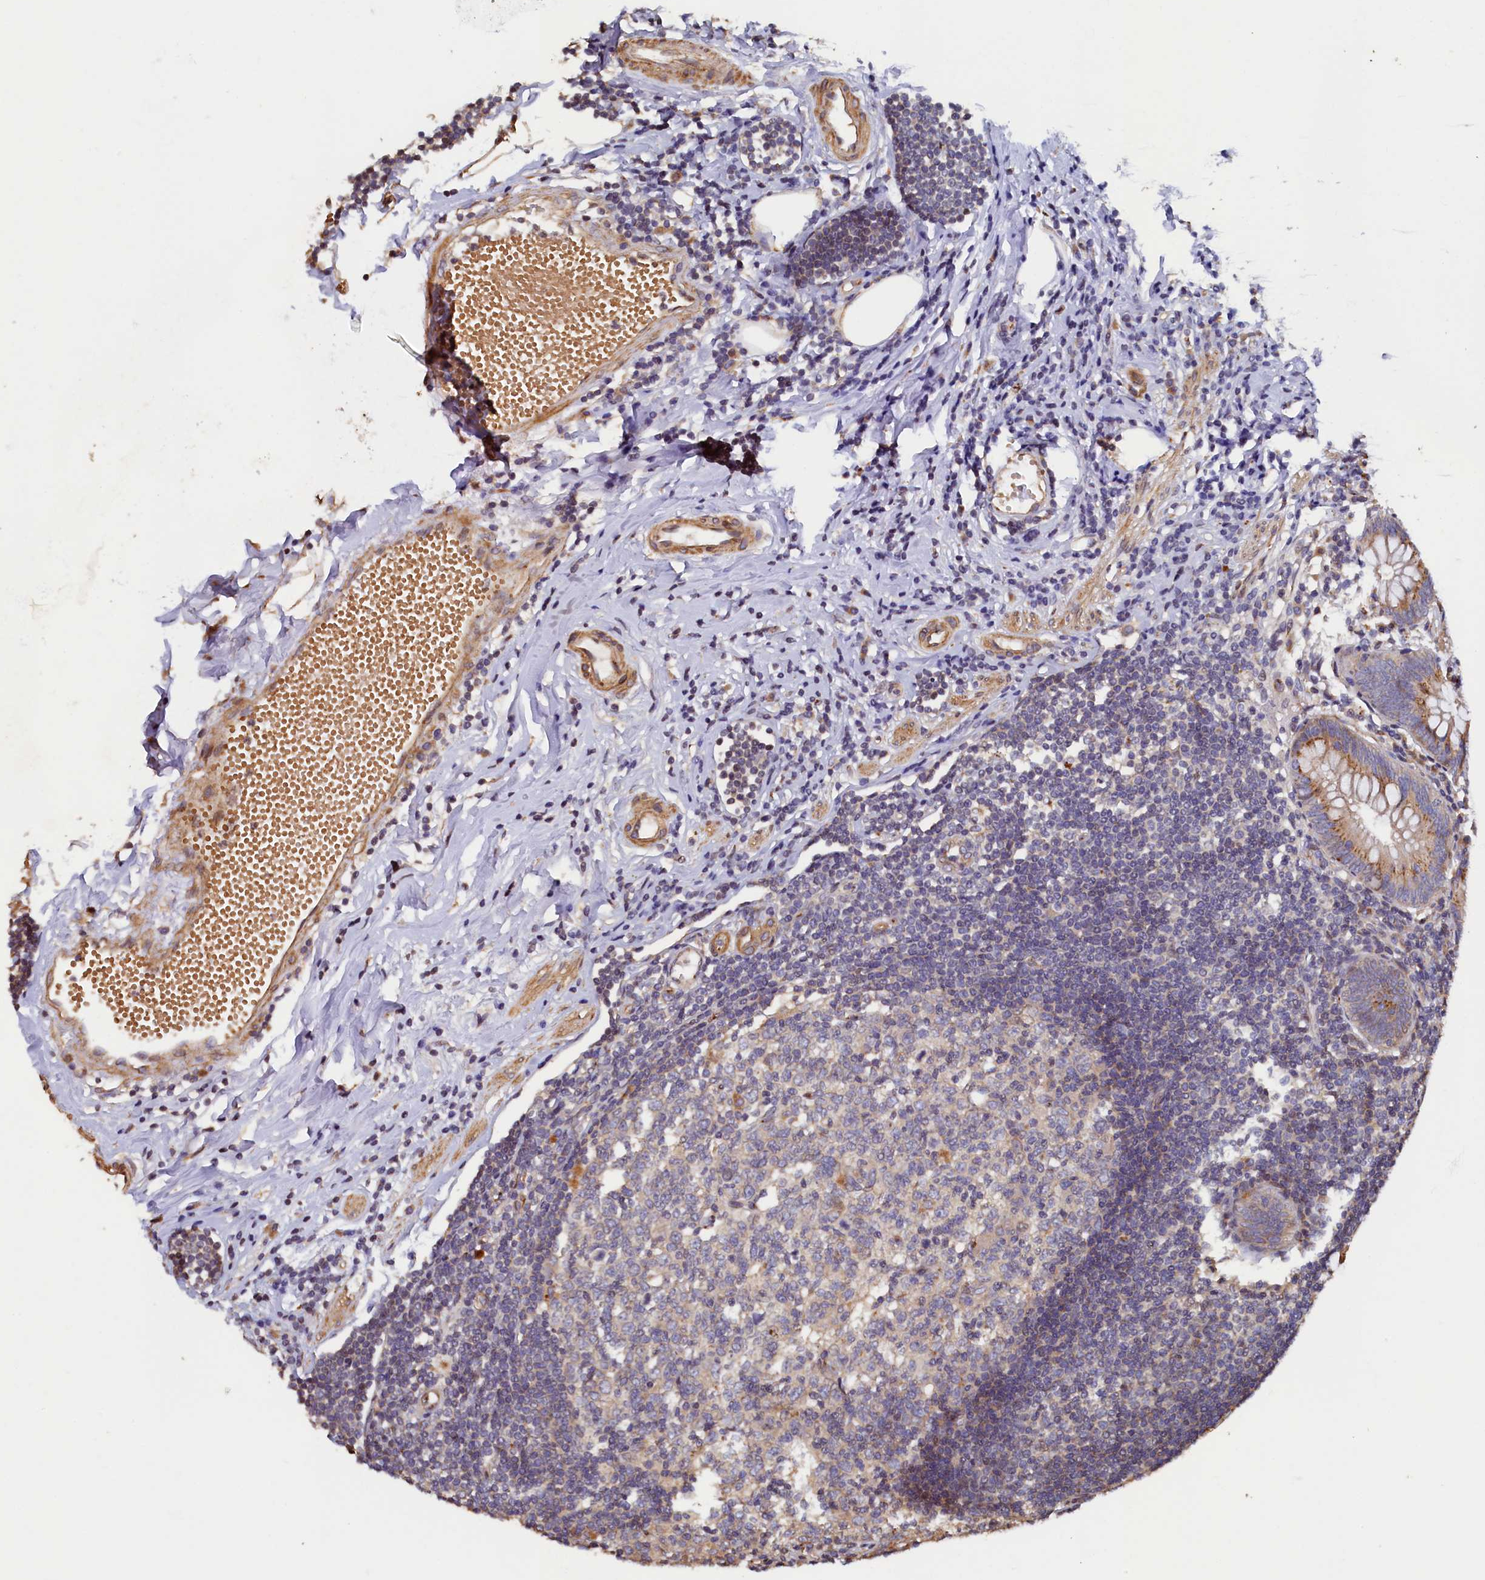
{"staining": {"intensity": "moderate", "quantity": ">75%", "location": "cytoplasmic/membranous"}, "tissue": "appendix", "cell_type": "Glandular cells", "image_type": "normal", "snomed": [{"axis": "morphology", "description": "Normal tissue, NOS"}, {"axis": "topography", "description": "Appendix"}], "caption": "This micrograph exhibits unremarkable appendix stained with IHC to label a protein in brown. The cytoplasmic/membranous of glandular cells show moderate positivity for the protein. Nuclei are counter-stained blue.", "gene": "TMEM181", "patient": {"sex": "female", "age": 54}}